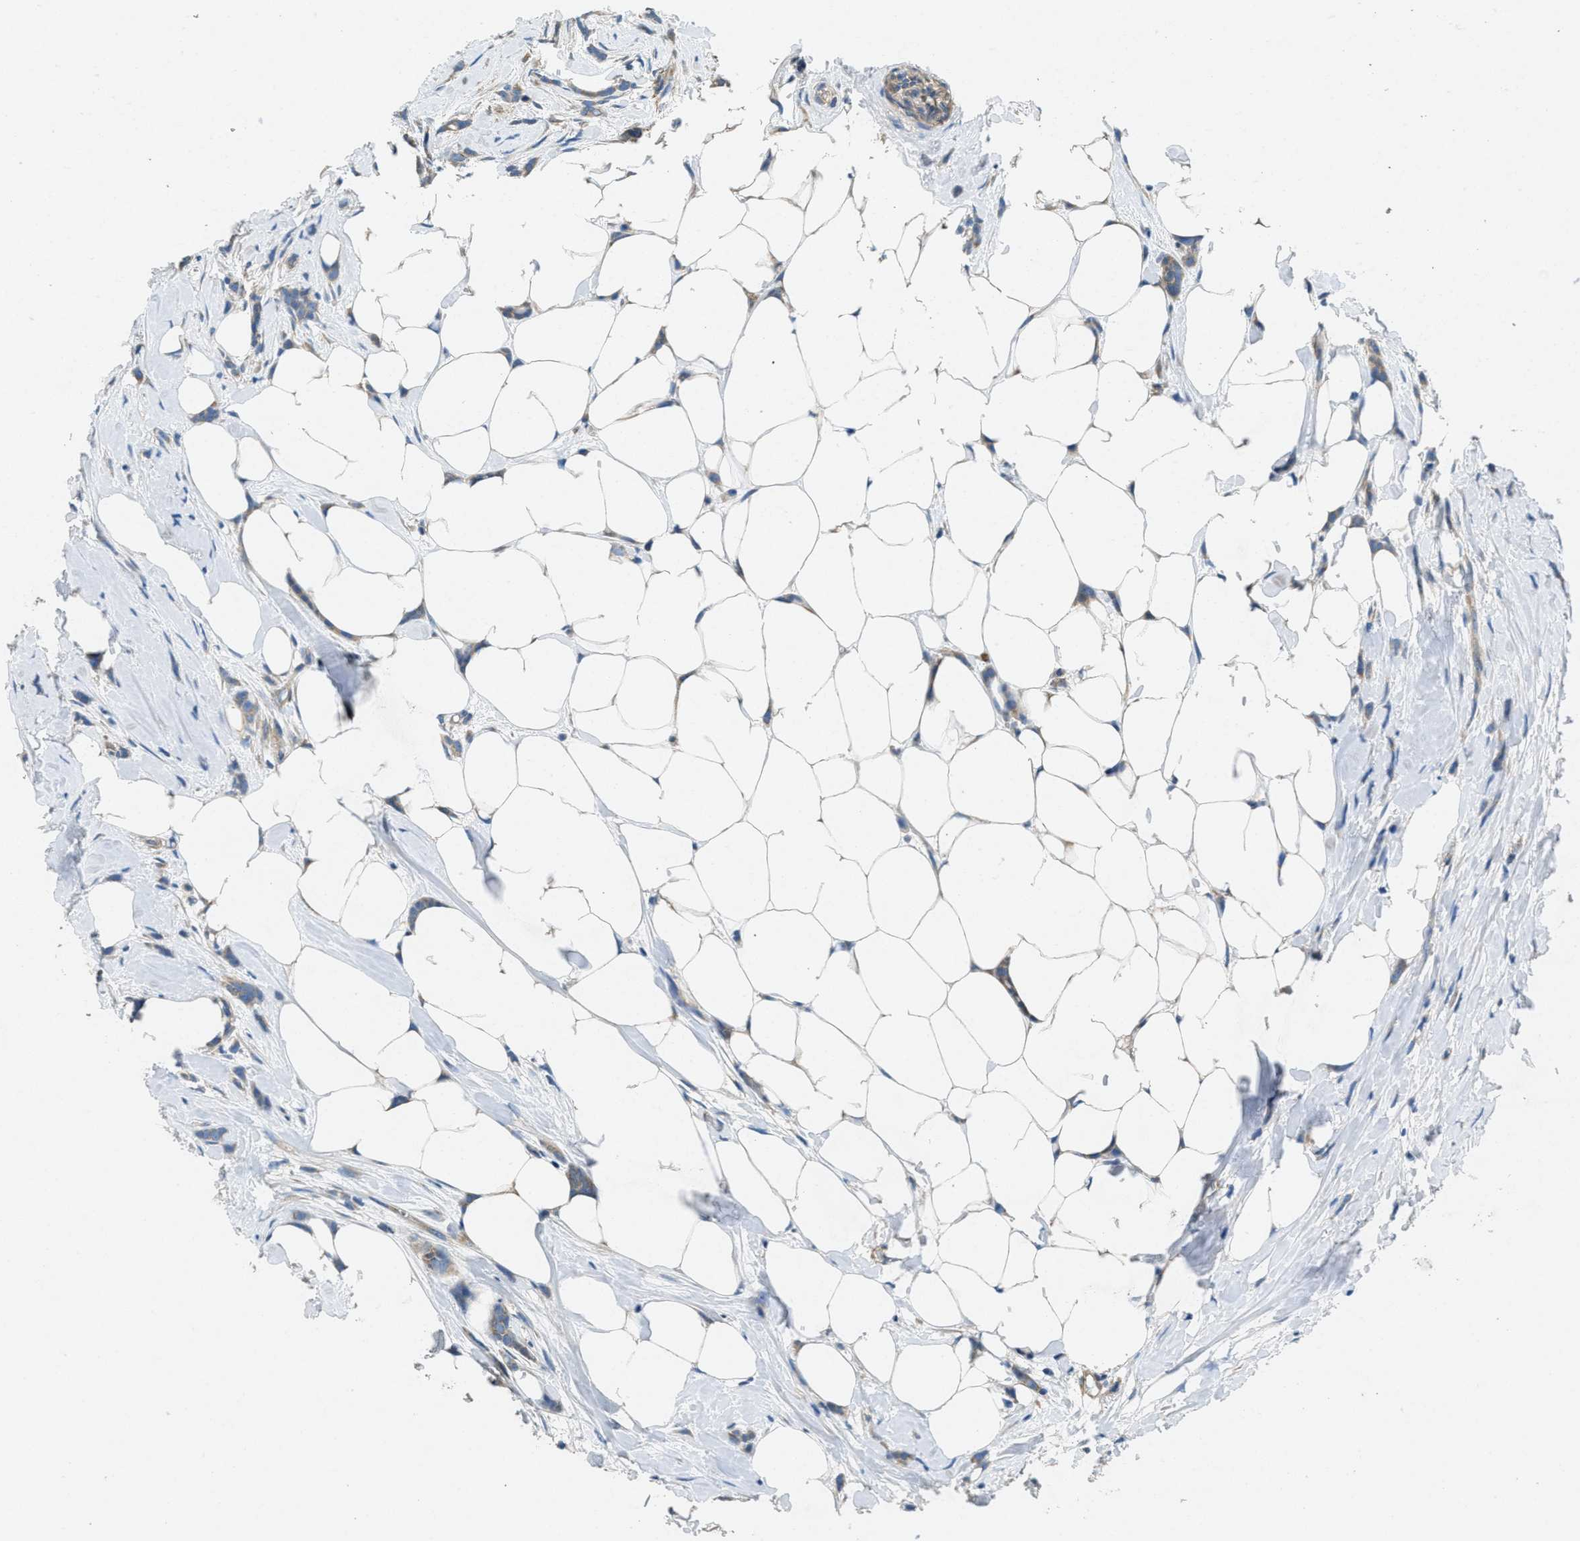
{"staining": {"intensity": "weak", "quantity": "25%-75%", "location": "cytoplasmic/membranous"}, "tissue": "breast cancer", "cell_type": "Tumor cells", "image_type": "cancer", "snomed": [{"axis": "morphology", "description": "Lobular carcinoma, in situ"}, {"axis": "morphology", "description": "Lobular carcinoma"}, {"axis": "topography", "description": "Breast"}], "caption": "Protein analysis of breast cancer tissue exhibits weak cytoplasmic/membranous staining in approximately 25%-75% of tumor cells. The protein of interest is shown in brown color, while the nuclei are stained blue.", "gene": "TOMM70", "patient": {"sex": "female", "age": 41}}